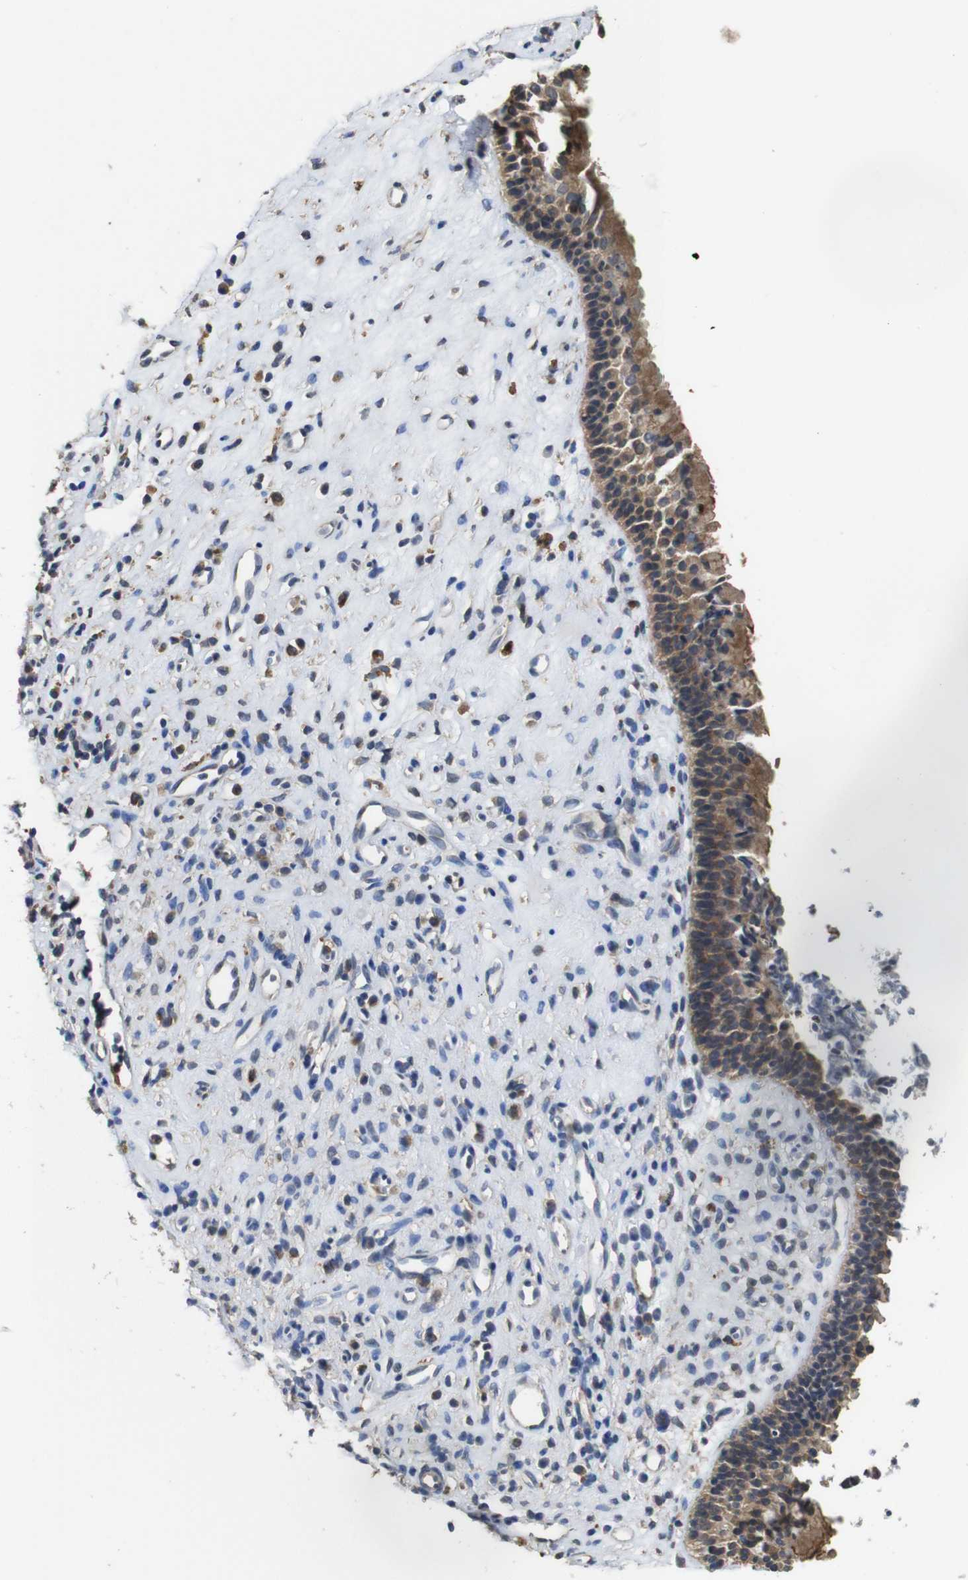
{"staining": {"intensity": "moderate", "quantity": ">75%", "location": "cytoplasmic/membranous"}, "tissue": "nasopharynx", "cell_type": "Respiratory epithelial cells", "image_type": "normal", "snomed": [{"axis": "morphology", "description": "Normal tissue, NOS"}, {"axis": "topography", "description": "Nasopharynx"}], "caption": "Approximately >75% of respiratory epithelial cells in benign nasopharynx exhibit moderate cytoplasmic/membranous protein expression as visualized by brown immunohistochemical staining.", "gene": "ARHGAP24", "patient": {"sex": "female", "age": 51}}